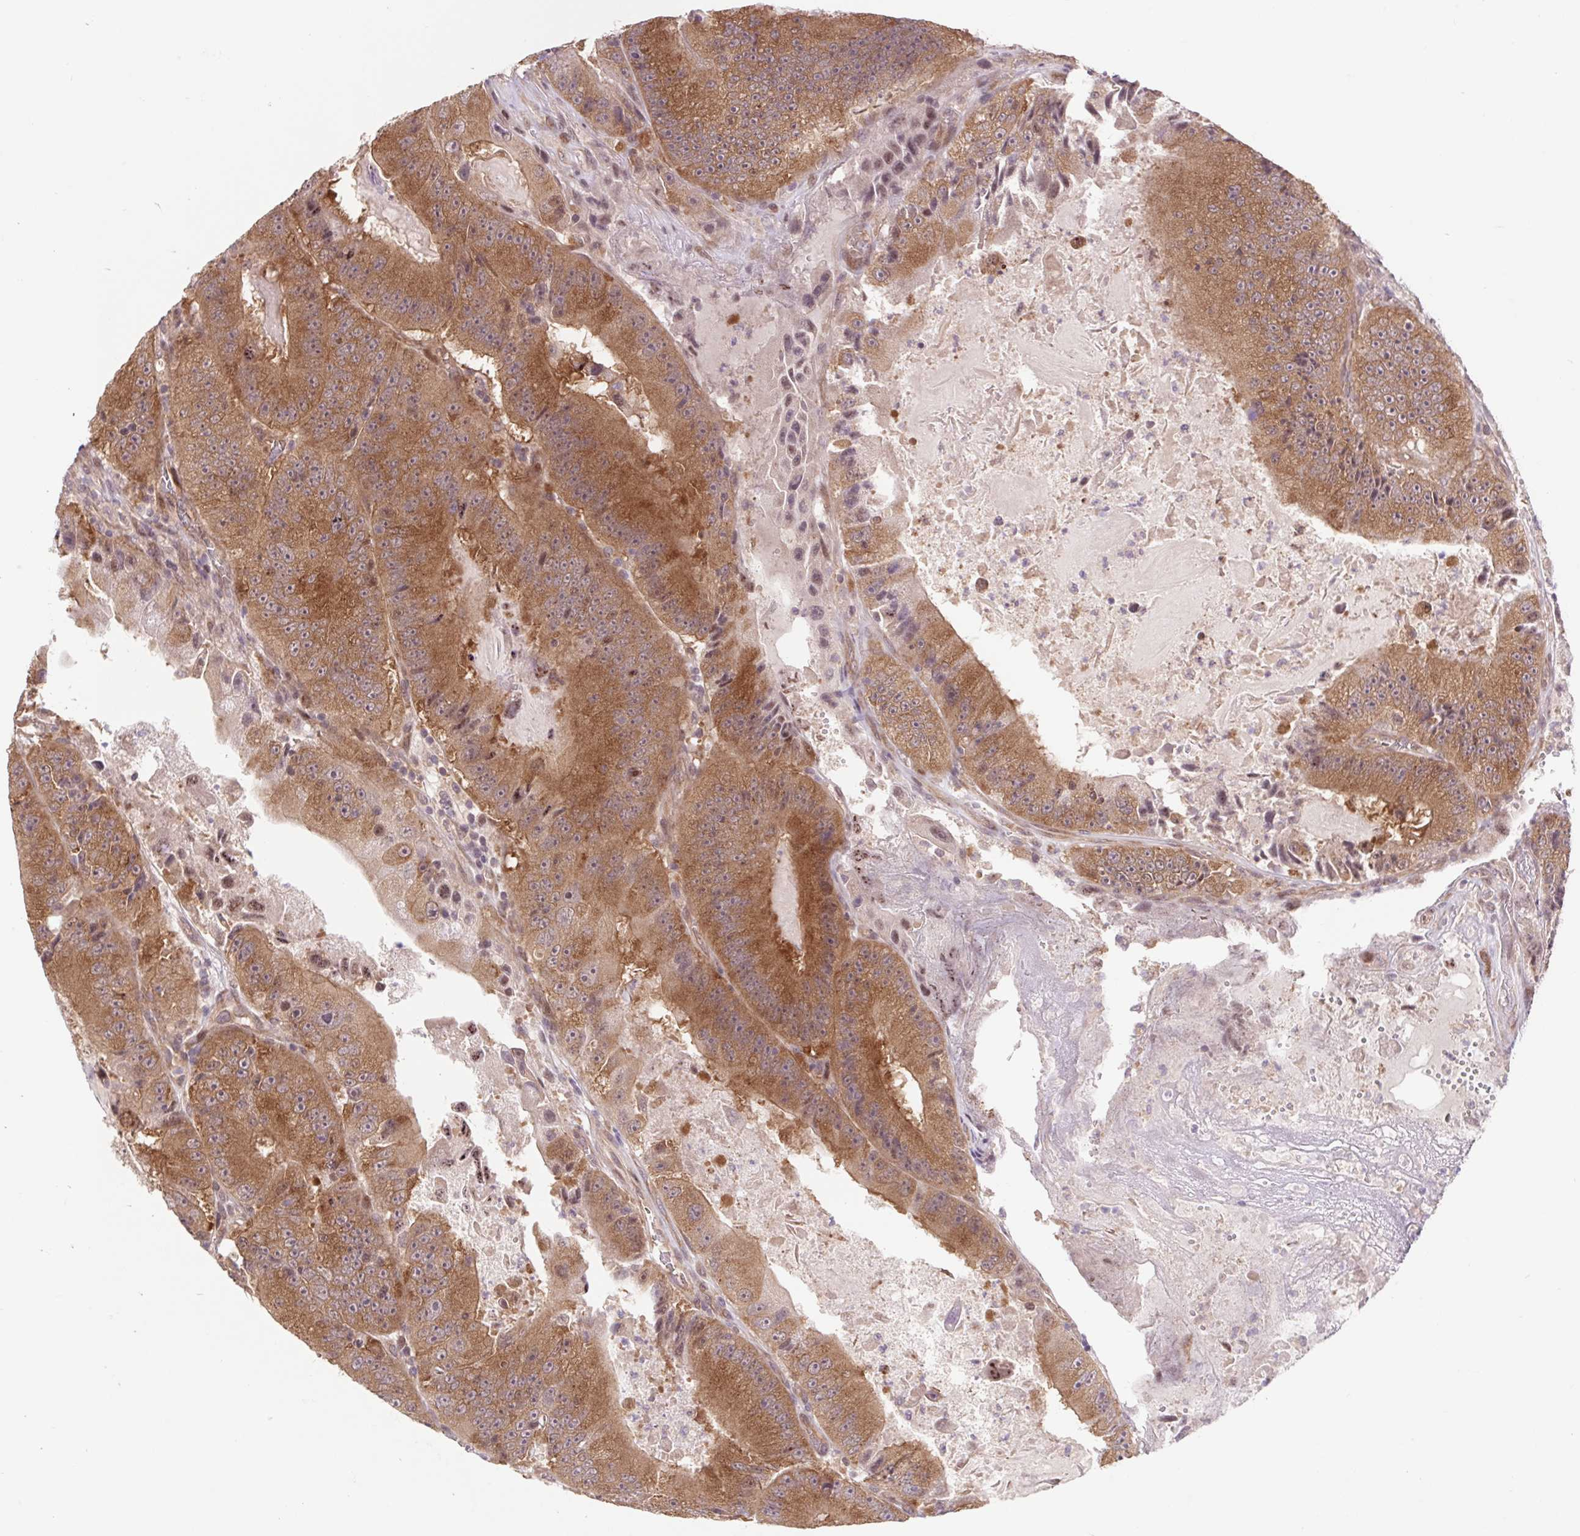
{"staining": {"intensity": "moderate", "quantity": ">75%", "location": "cytoplasmic/membranous"}, "tissue": "colorectal cancer", "cell_type": "Tumor cells", "image_type": "cancer", "snomed": [{"axis": "morphology", "description": "Adenocarcinoma, NOS"}, {"axis": "topography", "description": "Colon"}], "caption": "Tumor cells exhibit medium levels of moderate cytoplasmic/membranous staining in about >75% of cells in colorectal cancer.", "gene": "HFE", "patient": {"sex": "female", "age": 86}}